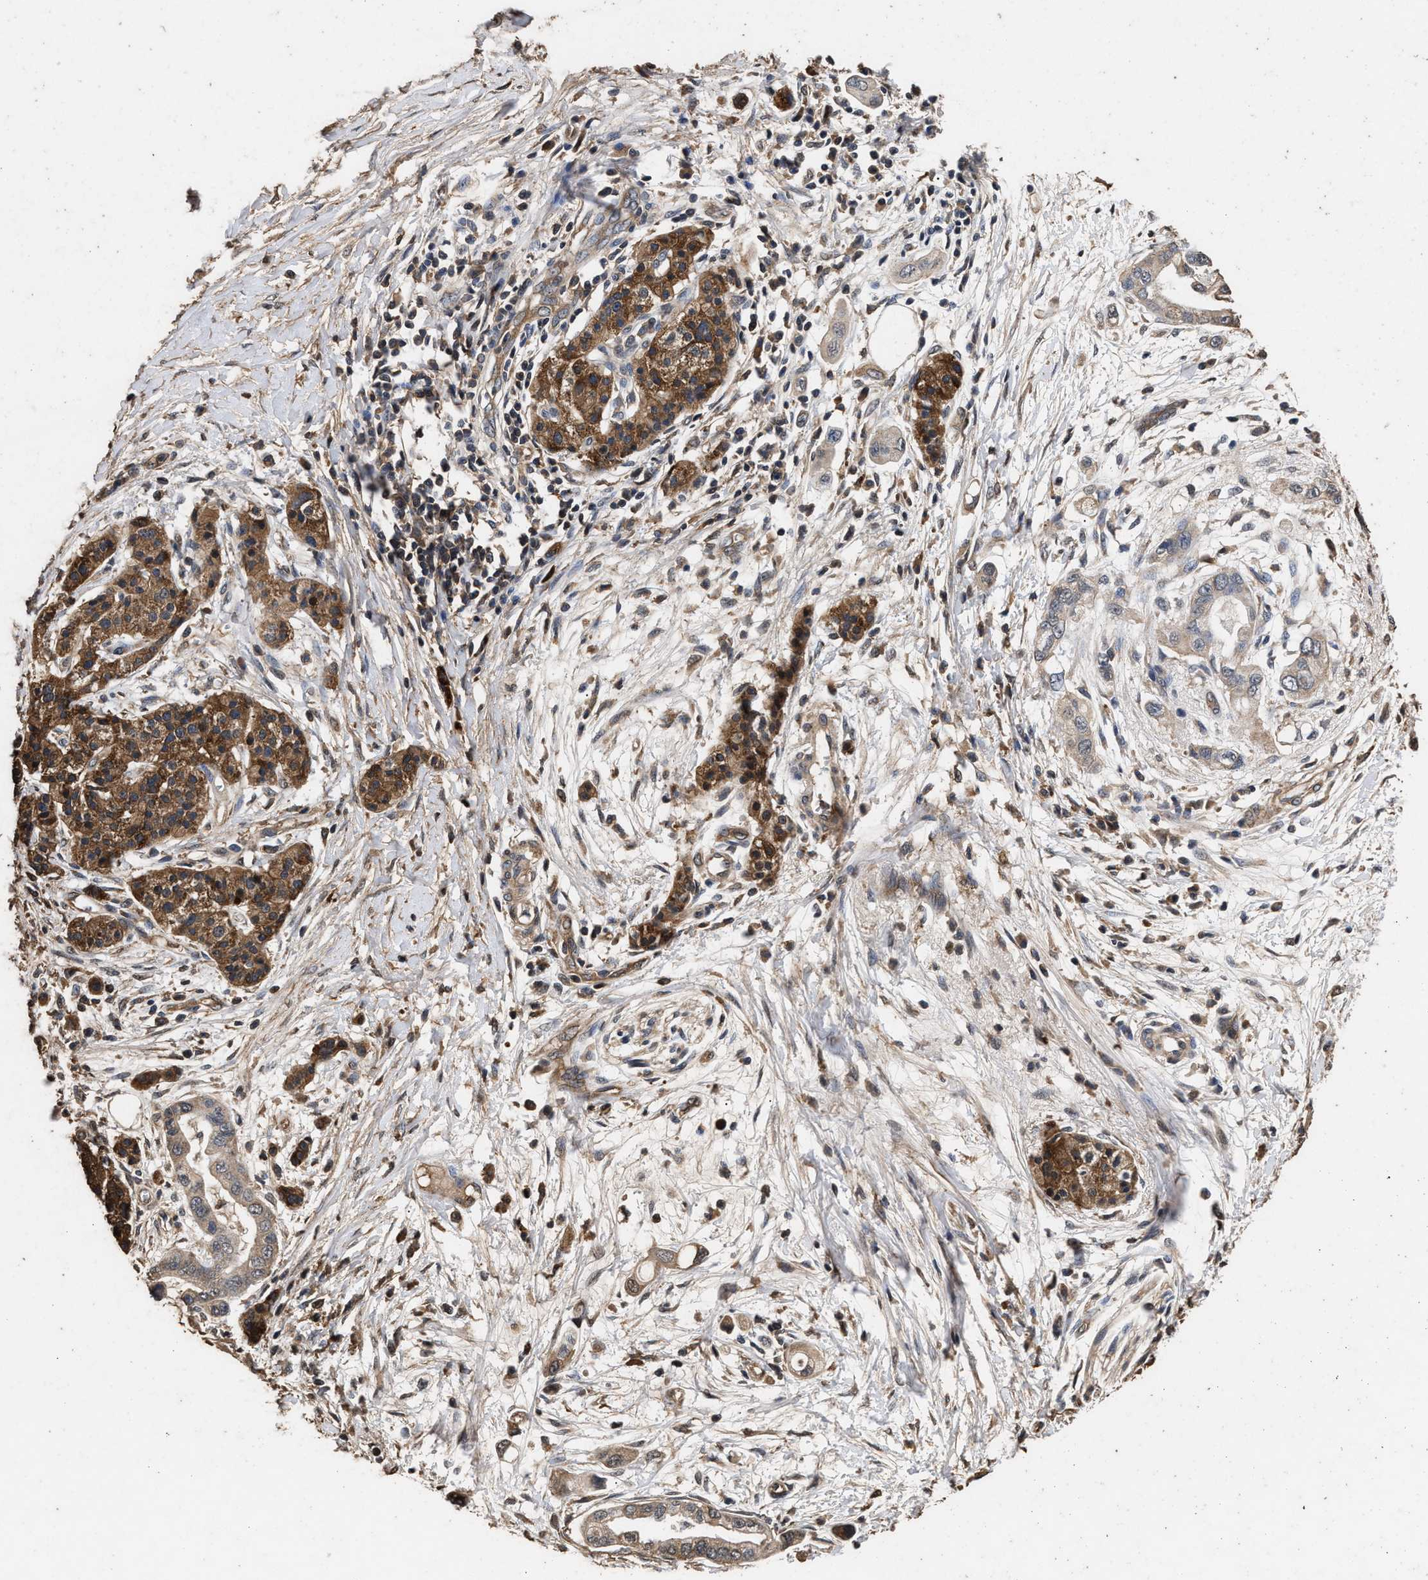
{"staining": {"intensity": "weak", "quantity": ">75%", "location": "cytoplasmic/membranous"}, "tissue": "pancreatic cancer", "cell_type": "Tumor cells", "image_type": "cancer", "snomed": [{"axis": "morphology", "description": "Adenocarcinoma, NOS"}, {"axis": "topography", "description": "Pancreas"}], "caption": "This image exhibits immunohistochemistry (IHC) staining of pancreatic adenocarcinoma, with low weak cytoplasmic/membranous staining in approximately >75% of tumor cells.", "gene": "KYAT1", "patient": {"sex": "male", "age": 59}}